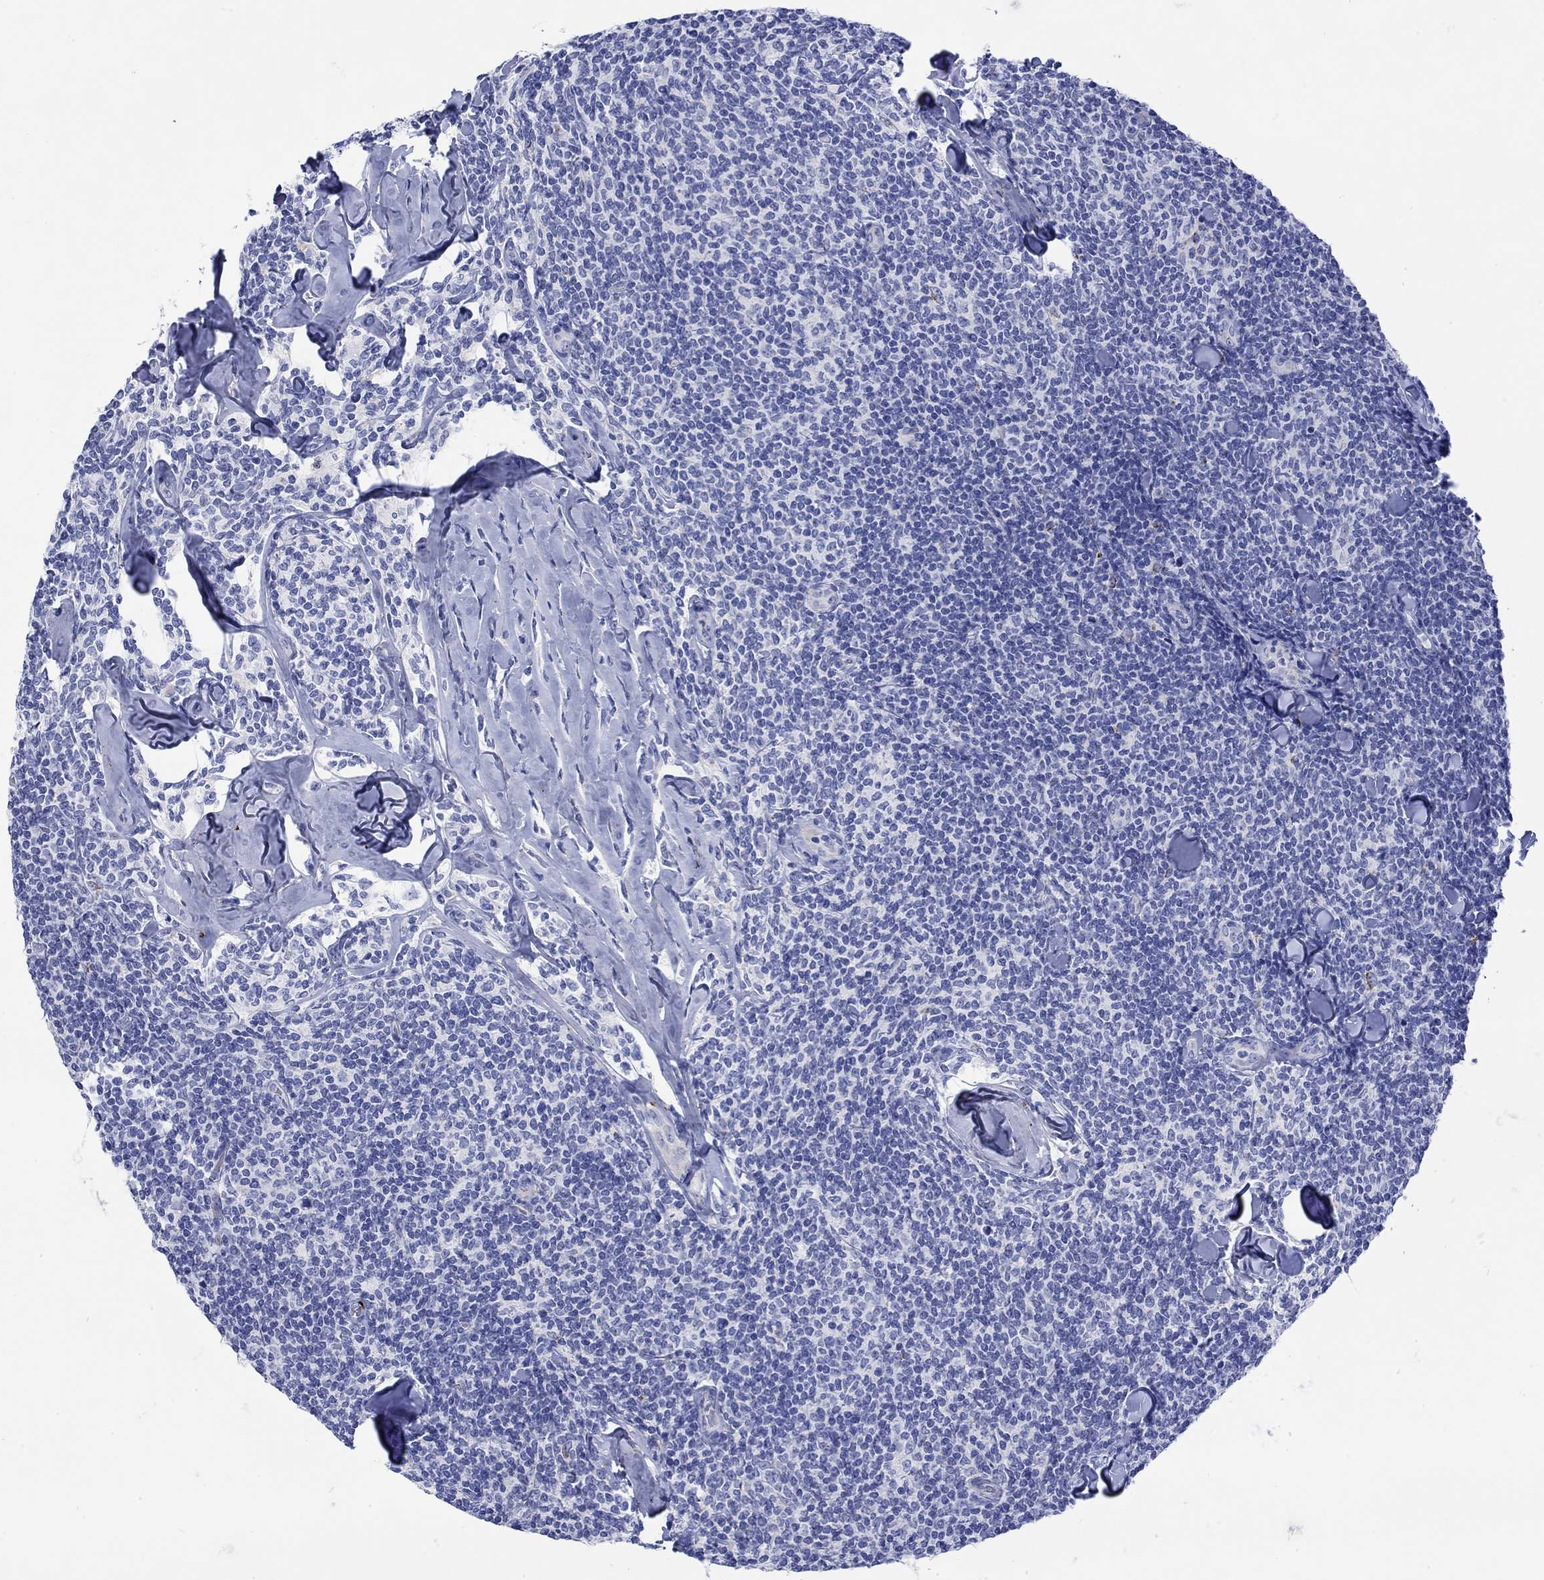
{"staining": {"intensity": "negative", "quantity": "none", "location": "none"}, "tissue": "lymphoma", "cell_type": "Tumor cells", "image_type": "cancer", "snomed": [{"axis": "morphology", "description": "Malignant lymphoma, non-Hodgkin's type, Low grade"}, {"axis": "topography", "description": "Lymph node"}], "caption": "This is a micrograph of immunohistochemistry (IHC) staining of malignant lymphoma, non-Hodgkin's type (low-grade), which shows no expression in tumor cells.", "gene": "ANKMY1", "patient": {"sex": "female", "age": 56}}